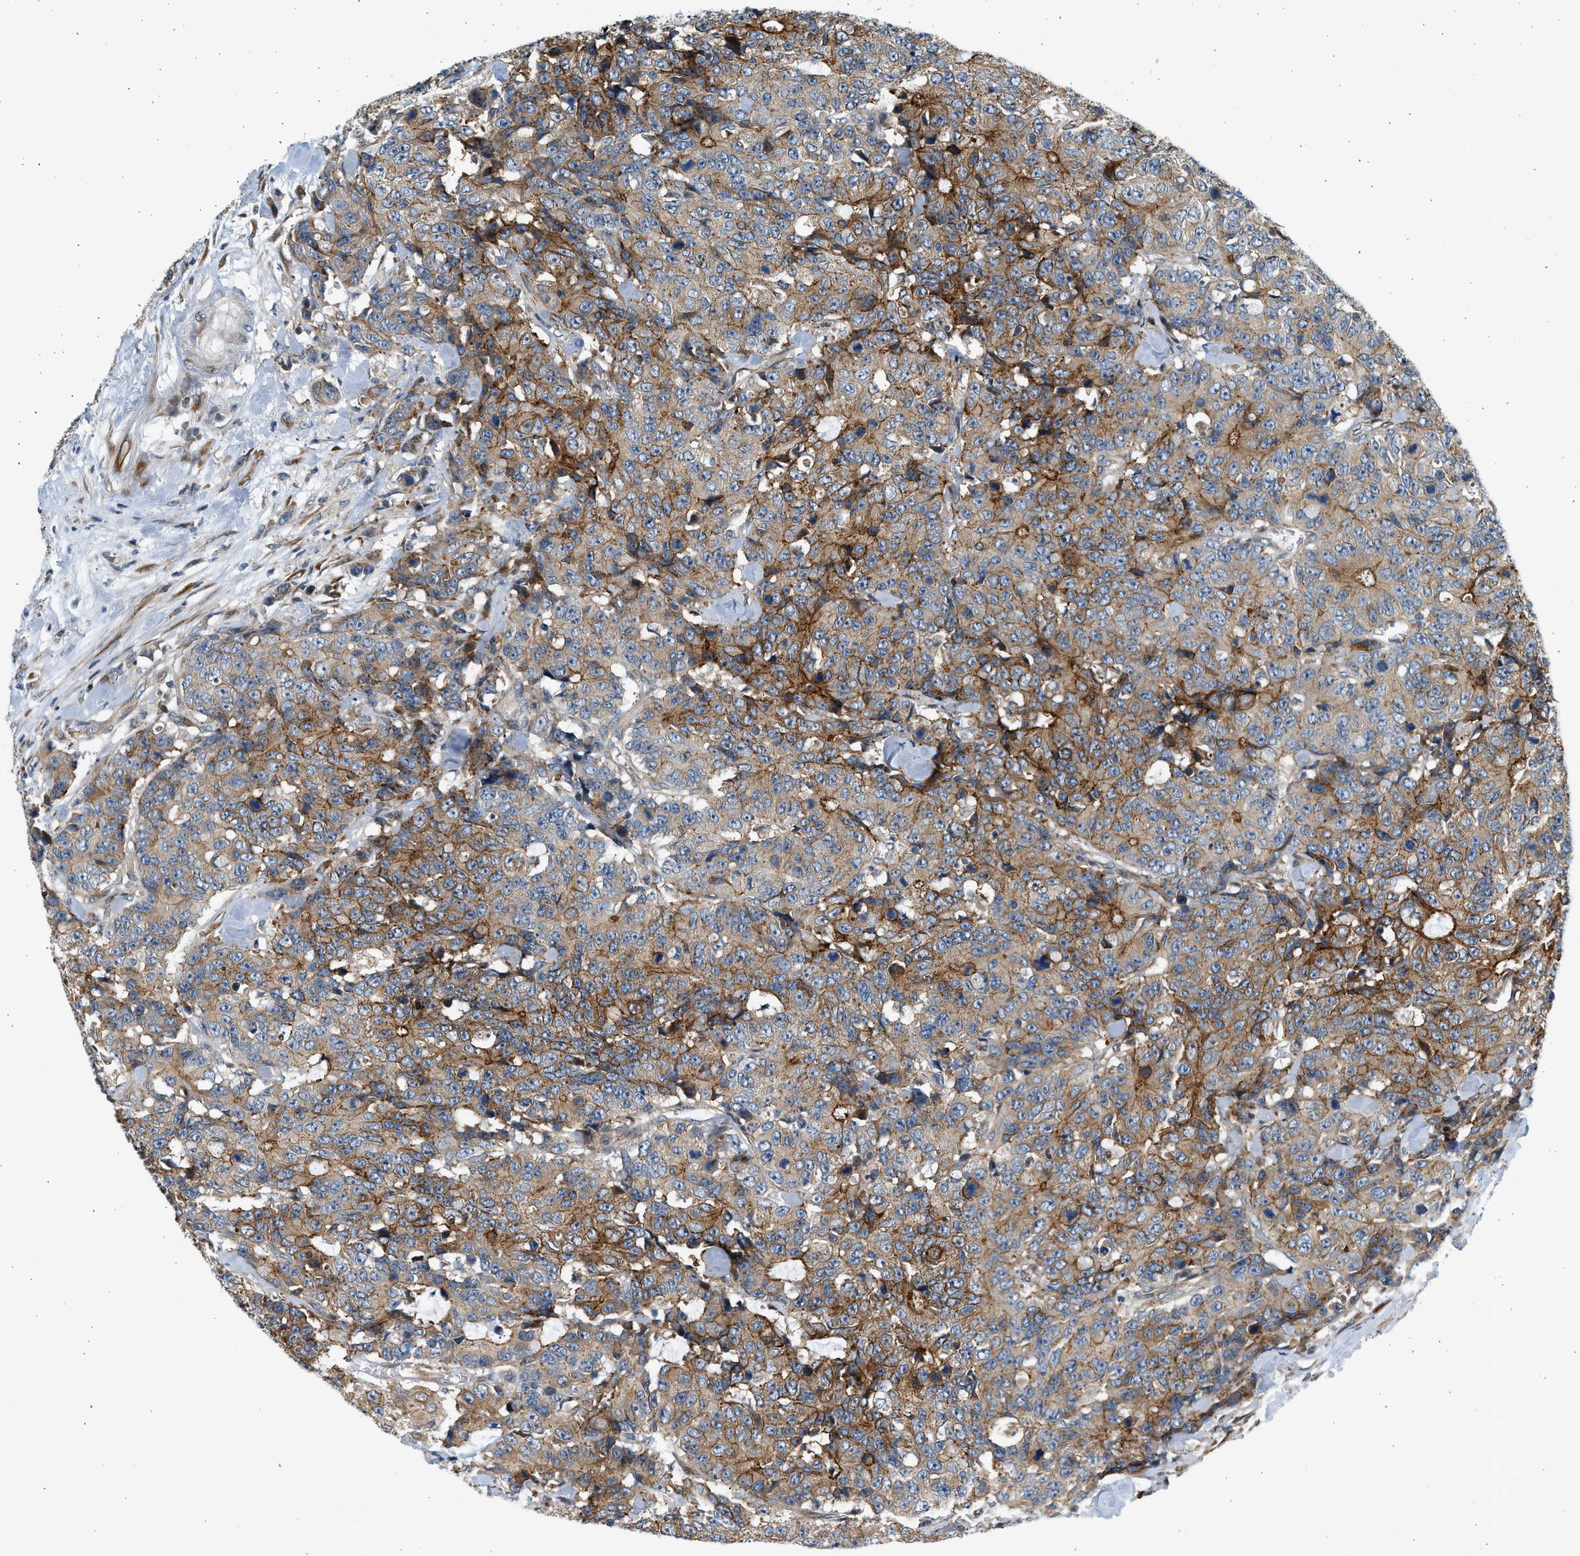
{"staining": {"intensity": "moderate", "quantity": ">75%", "location": "cytoplasmic/membranous"}, "tissue": "colorectal cancer", "cell_type": "Tumor cells", "image_type": "cancer", "snomed": [{"axis": "morphology", "description": "Adenocarcinoma, NOS"}, {"axis": "topography", "description": "Colon"}], "caption": "Colorectal cancer (adenocarcinoma) tissue exhibits moderate cytoplasmic/membranous positivity in about >75% of tumor cells (DAB IHC with brightfield microscopy, high magnification).", "gene": "NRSN2", "patient": {"sex": "female", "age": 86}}